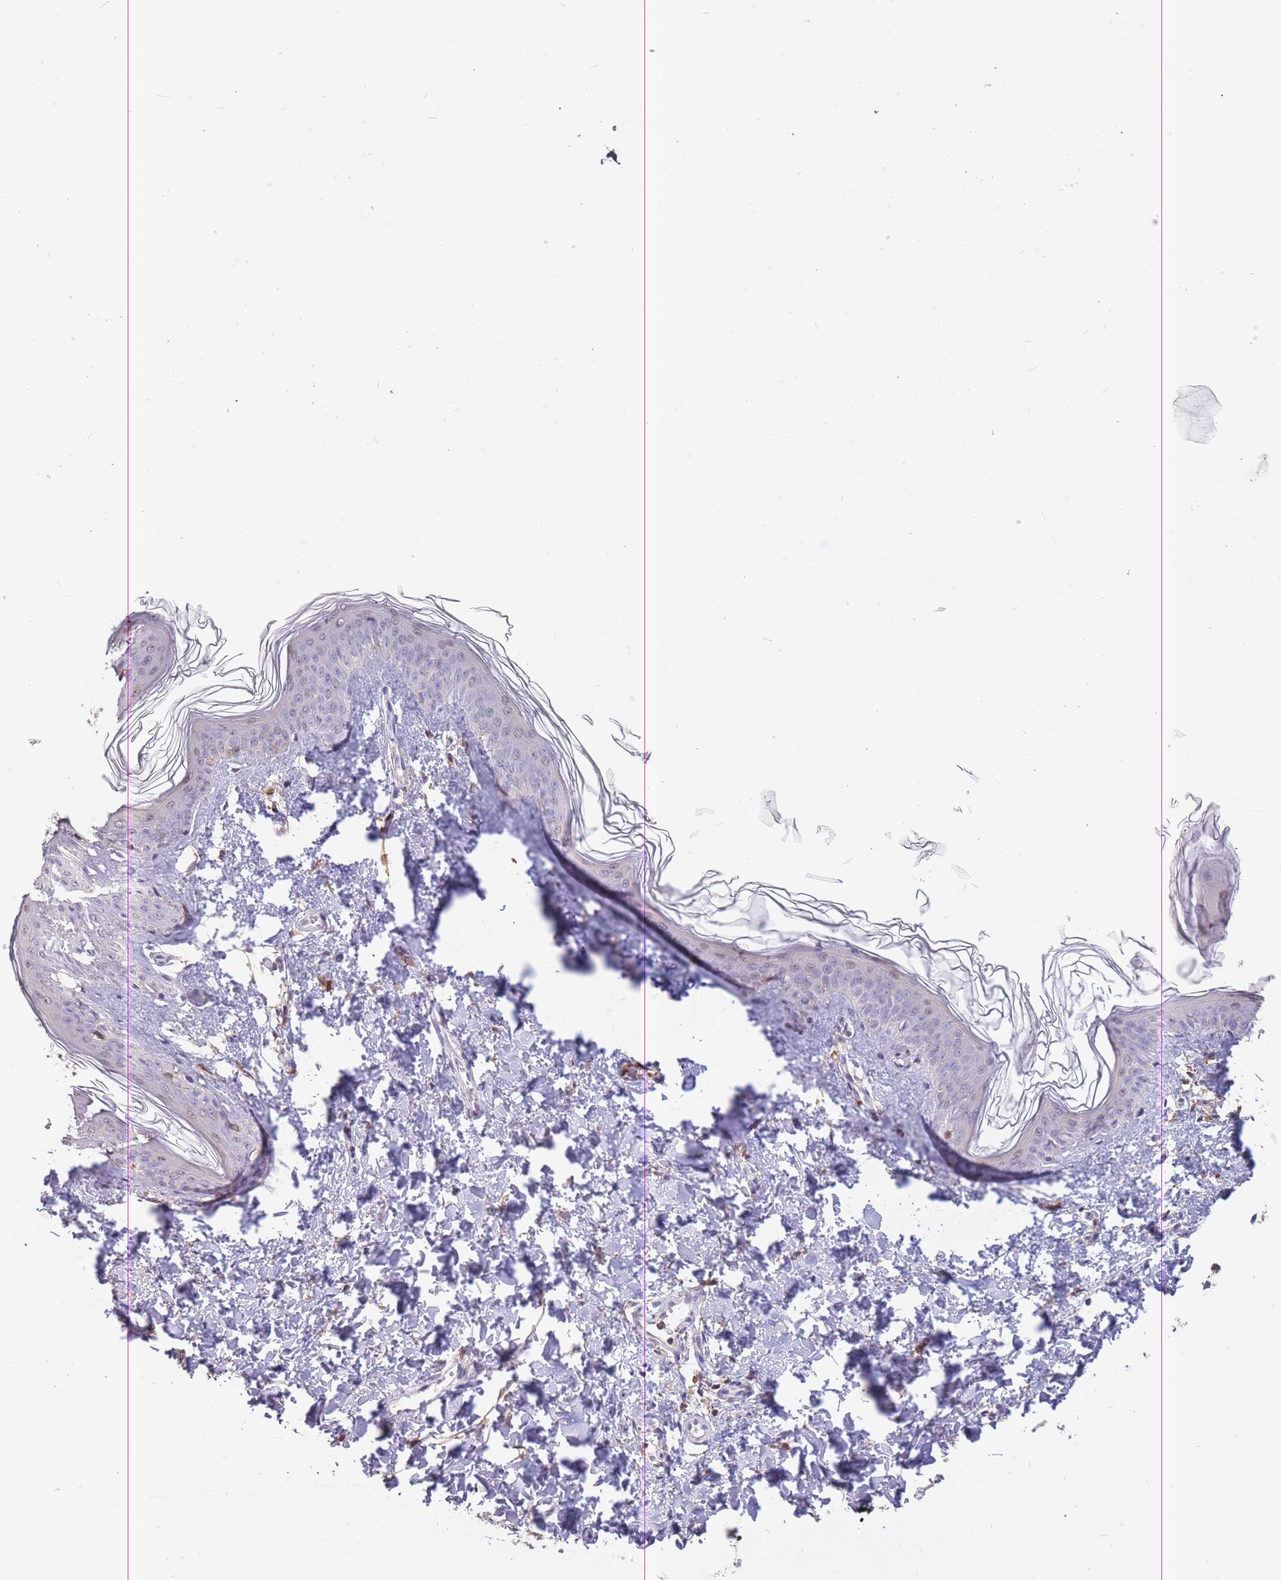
{"staining": {"intensity": "weak", "quantity": "25%-75%", "location": "cytoplasmic/membranous"}, "tissue": "skin", "cell_type": "Fibroblasts", "image_type": "normal", "snomed": [{"axis": "morphology", "description": "Normal tissue, NOS"}, {"axis": "topography", "description": "Skin"}], "caption": "Human skin stained with a brown dye displays weak cytoplasmic/membranous positive expression in about 25%-75% of fibroblasts.", "gene": "GMIP", "patient": {"sex": "female", "age": 41}}